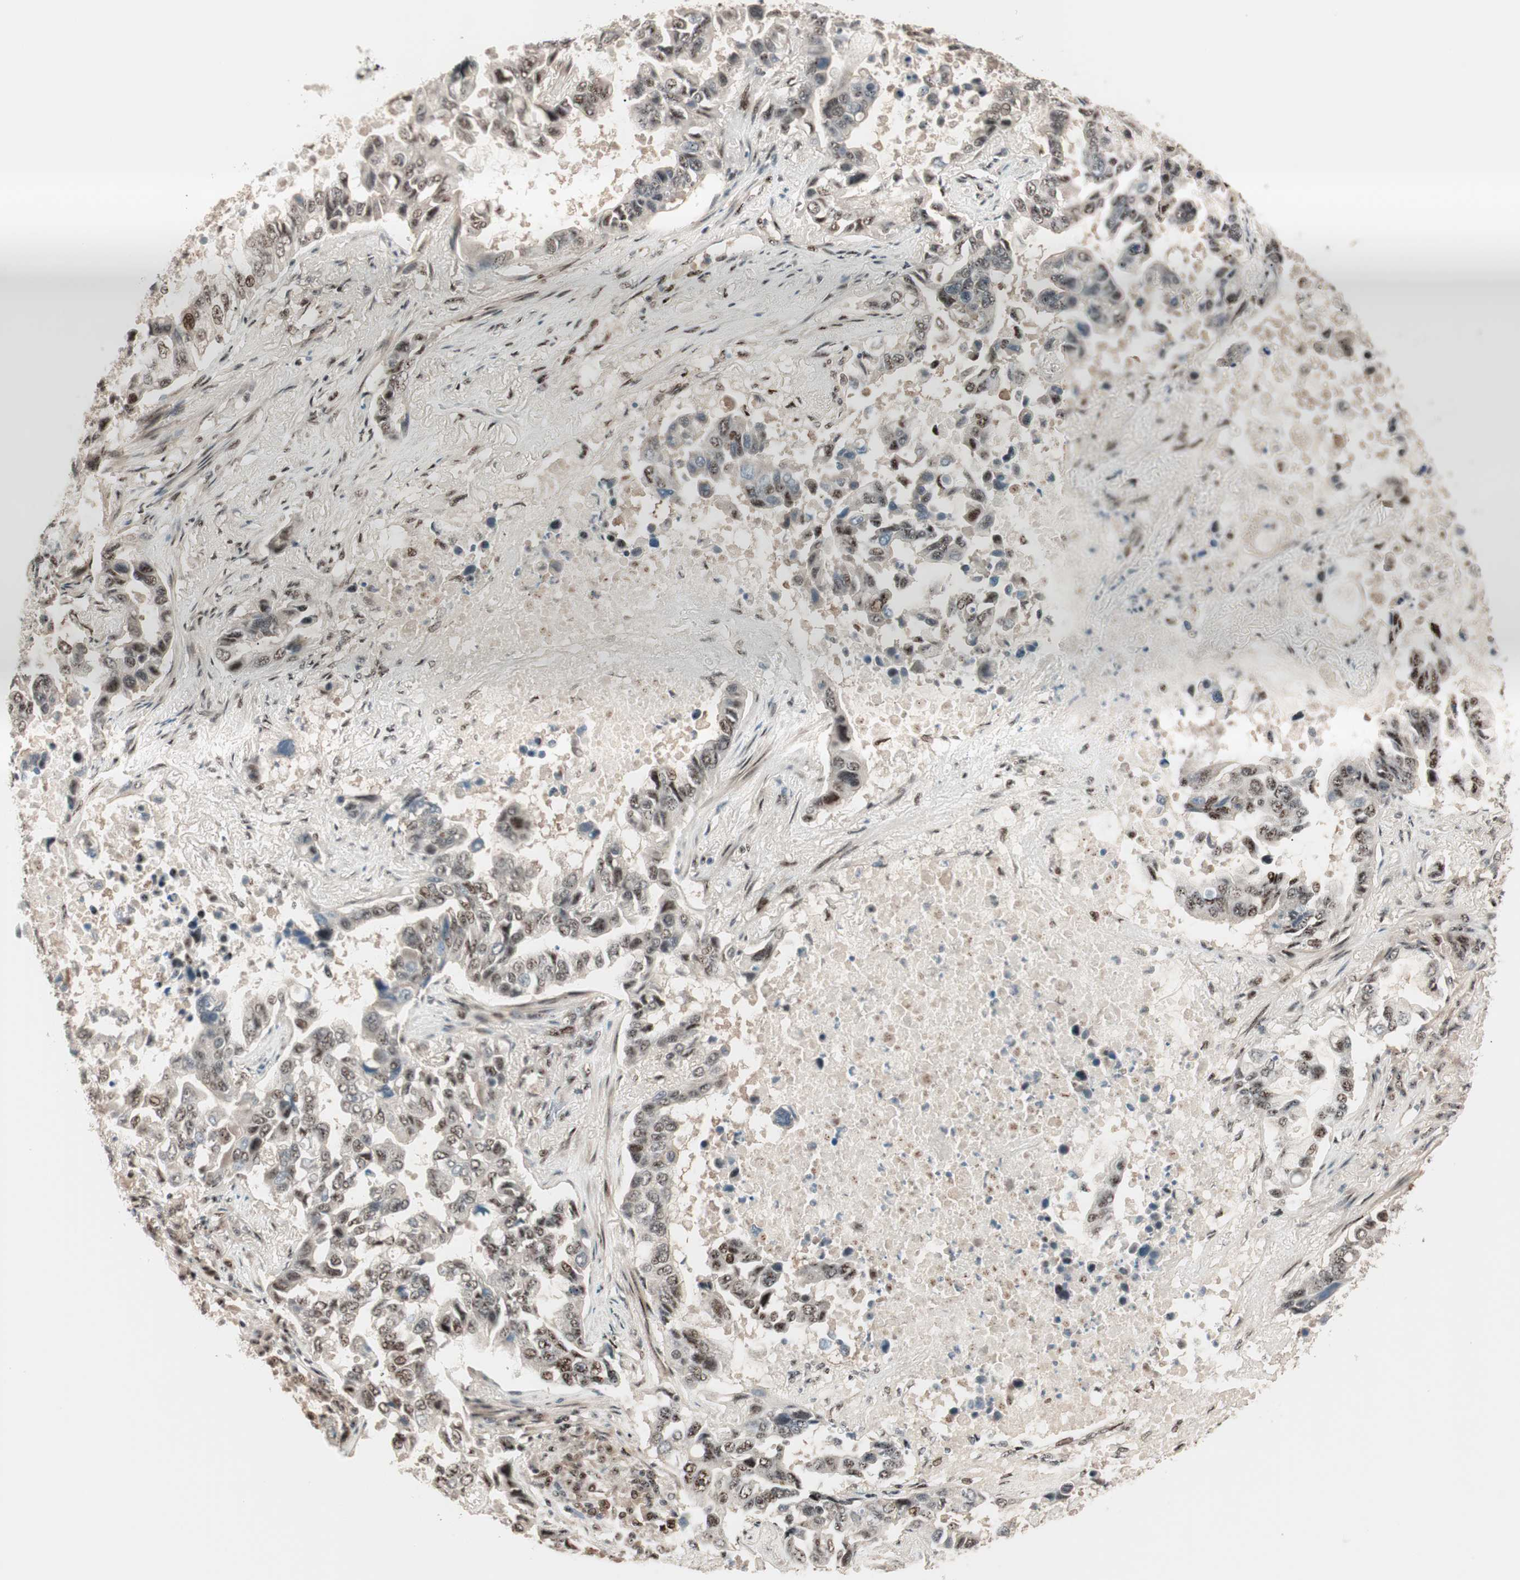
{"staining": {"intensity": "strong", "quantity": ">75%", "location": "nuclear"}, "tissue": "lung cancer", "cell_type": "Tumor cells", "image_type": "cancer", "snomed": [{"axis": "morphology", "description": "Adenocarcinoma, NOS"}, {"axis": "topography", "description": "Lung"}], "caption": "Lung adenocarcinoma was stained to show a protein in brown. There is high levels of strong nuclear expression in about >75% of tumor cells.", "gene": "NR5A2", "patient": {"sex": "male", "age": 64}}